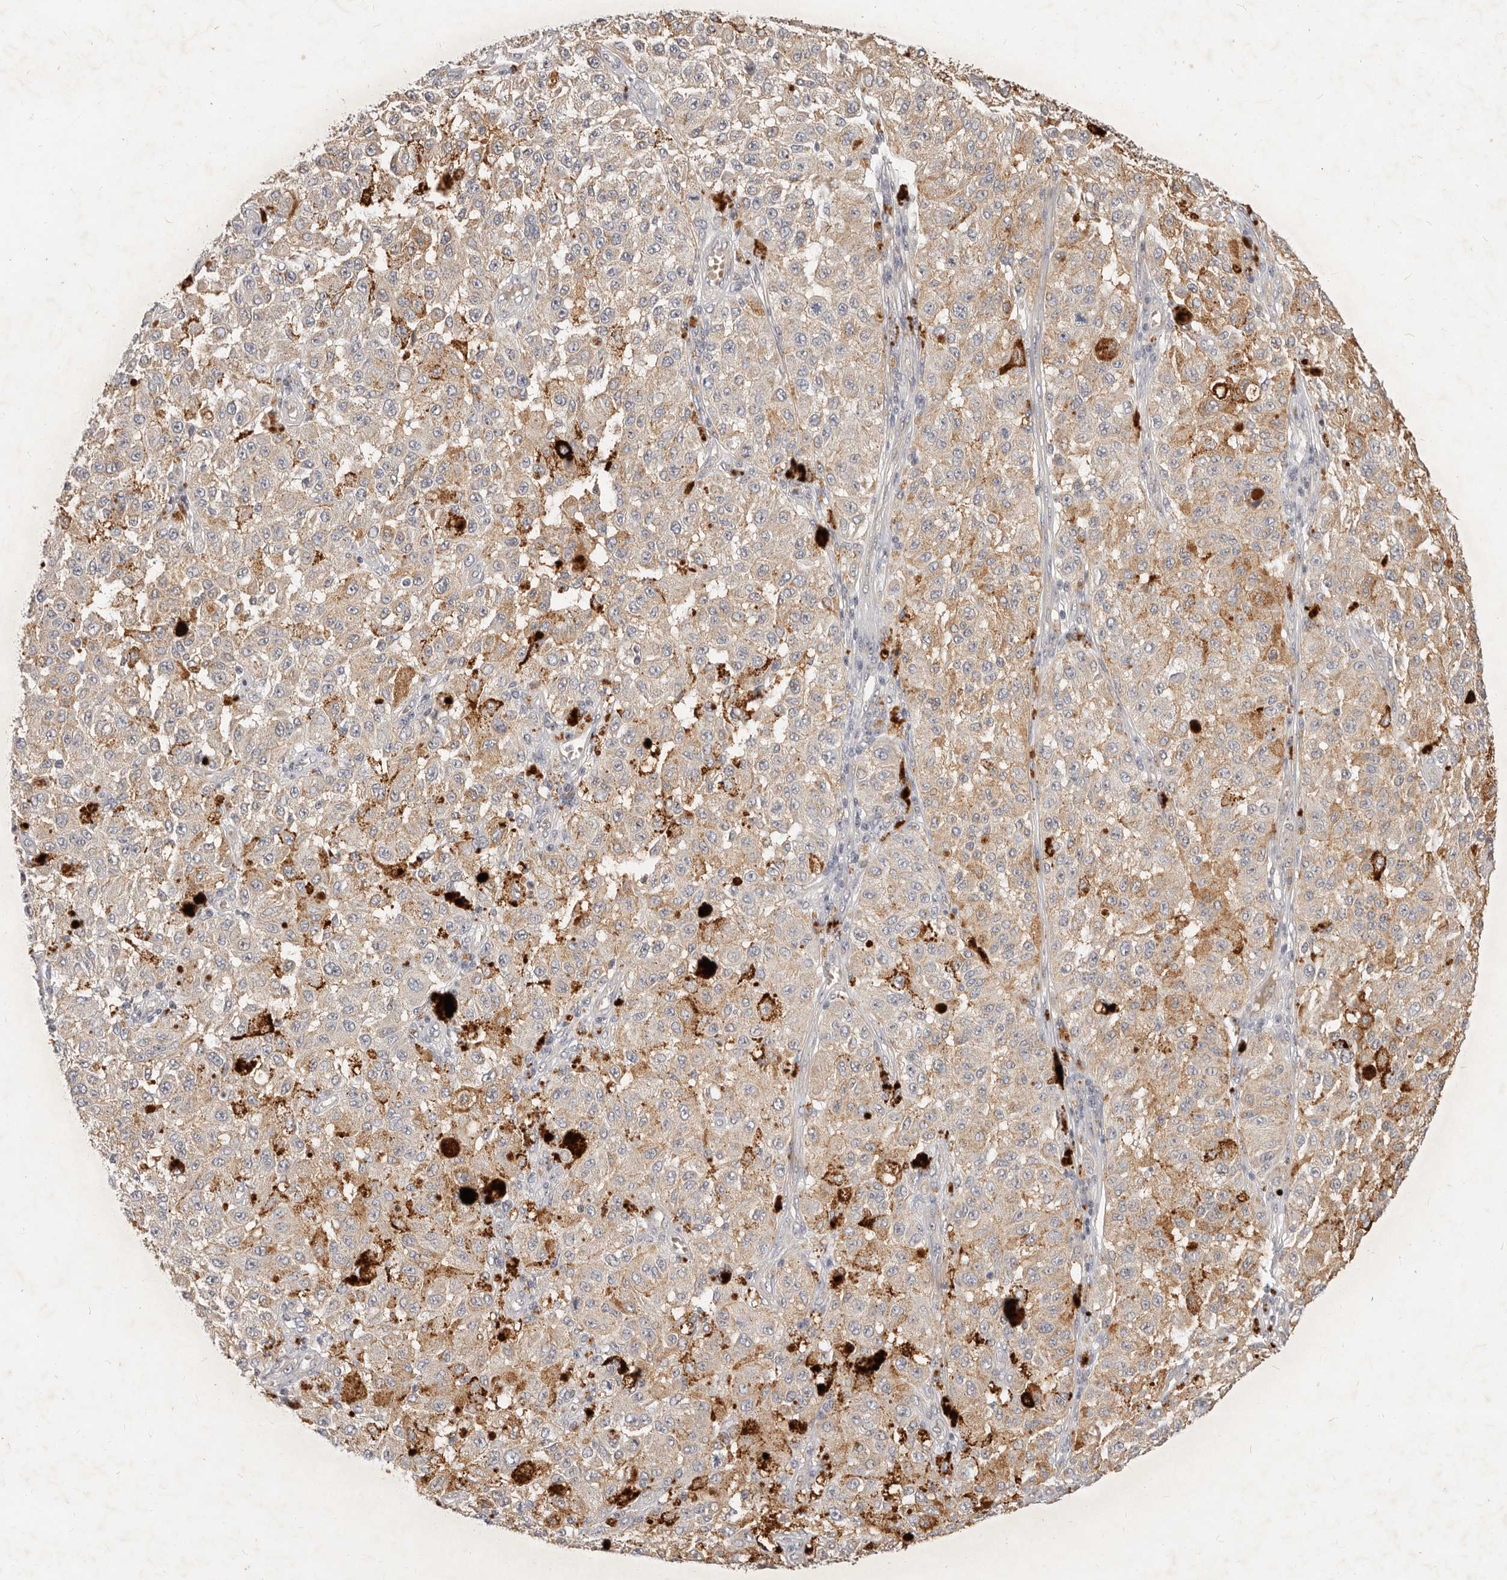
{"staining": {"intensity": "weak", "quantity": ">75%", "location": "cytoplasmic/membranous"}, "tissue": "melanoma", "cell_type": "Tumor cells", "image_type": "cancer", "snomed": [{"axis": "morphology", "description": "Malignant melanoma, NOS"}, {"axis": "topography", "description": "Skin"}], "caption": "This image exhibits IHC staining of melanoma, with low weak cytoplasmic/membranous staining in approximately >75% of tumor cells.", "gene": "MICALL2", "patient": {"sex": "female", "age": 64}}